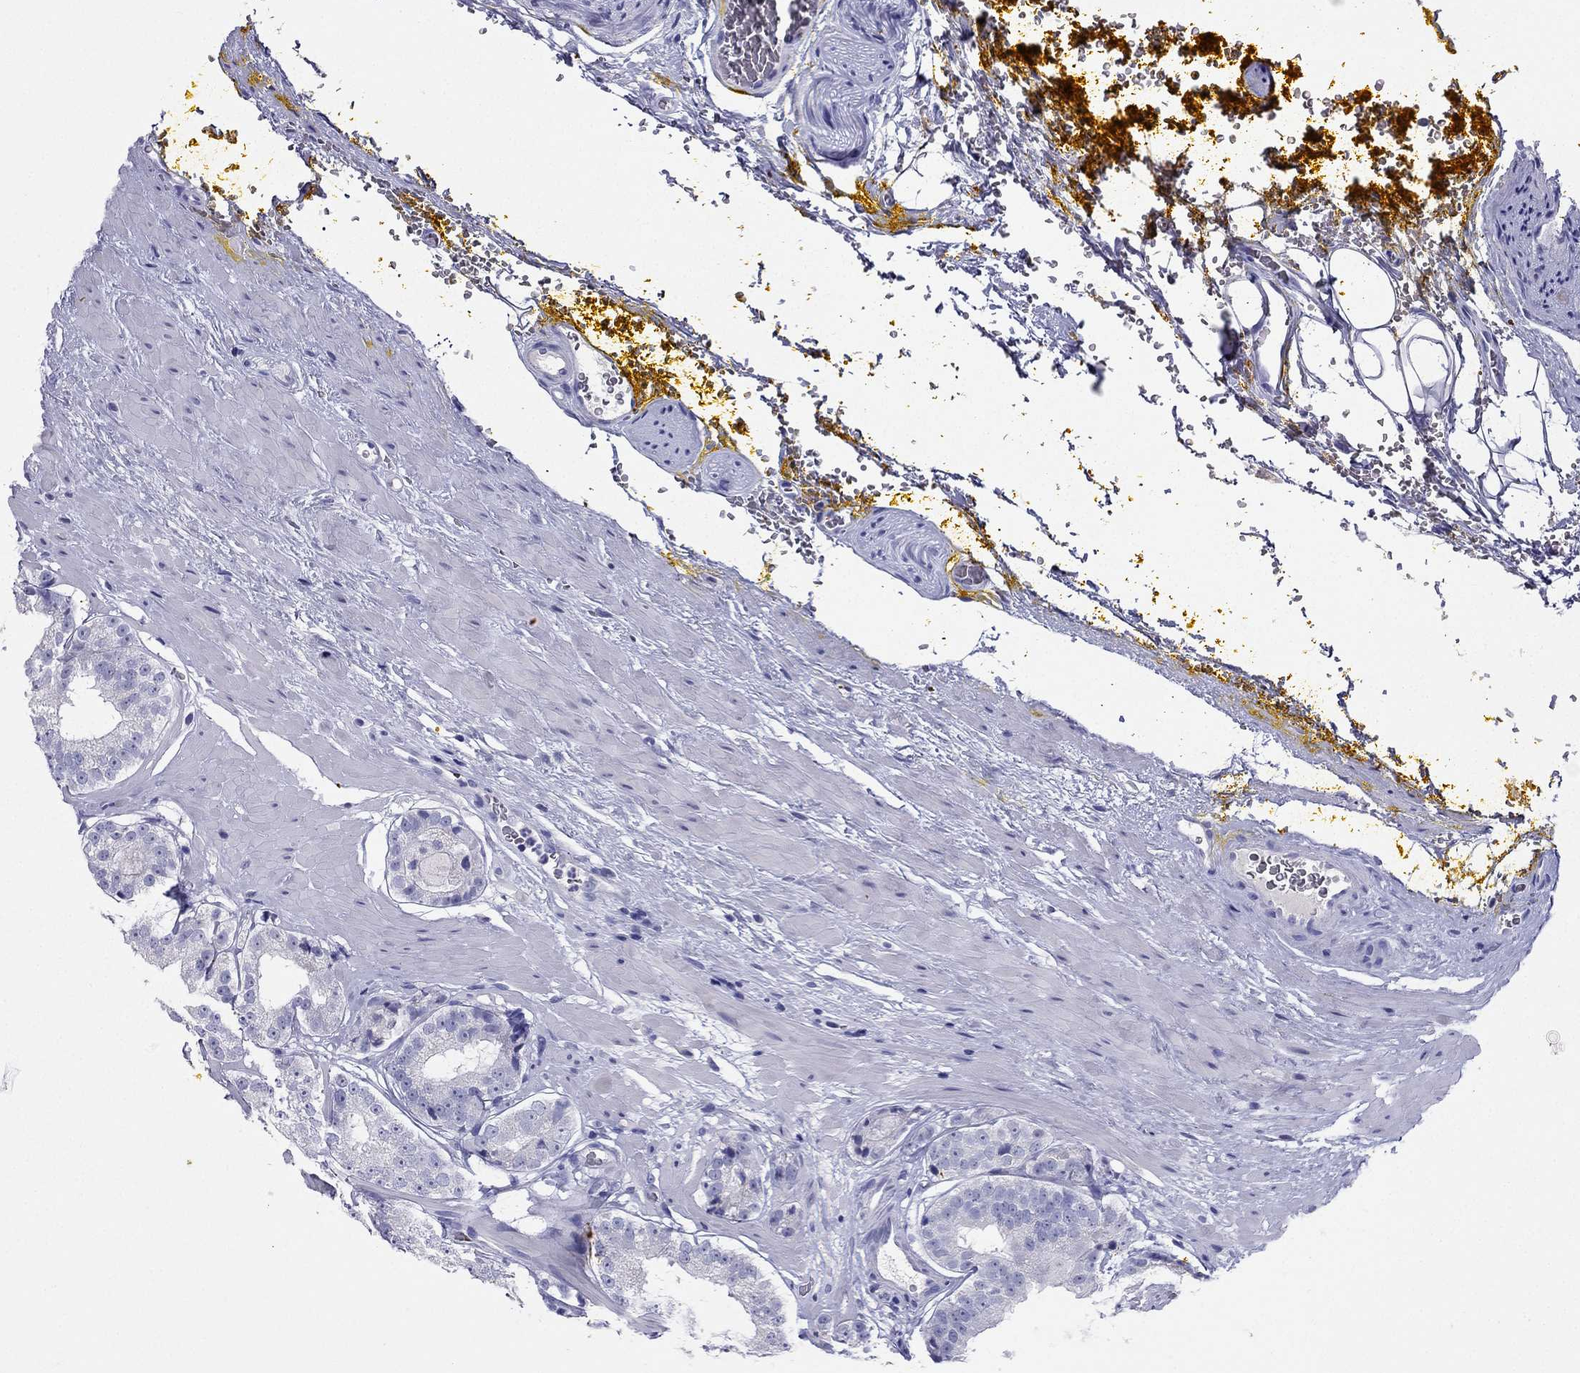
{"staining": {"intensity": "negative", "quantity": "none", "location": "none"}, "tissue": "prostate cancer", "cell_type": "Tumor cells", "image_type": "cancer", "snomed": [{"axis": "morphology", "description": "Adenocarcinoma, Low grade"}, {"axis": "topography", "description": "Prostate"}], "caption": "Tumor cells are negative for protein expression in human prostate cancer.", "gene": "NPTX1", "patient": {"sex": "male", "age": 60}}